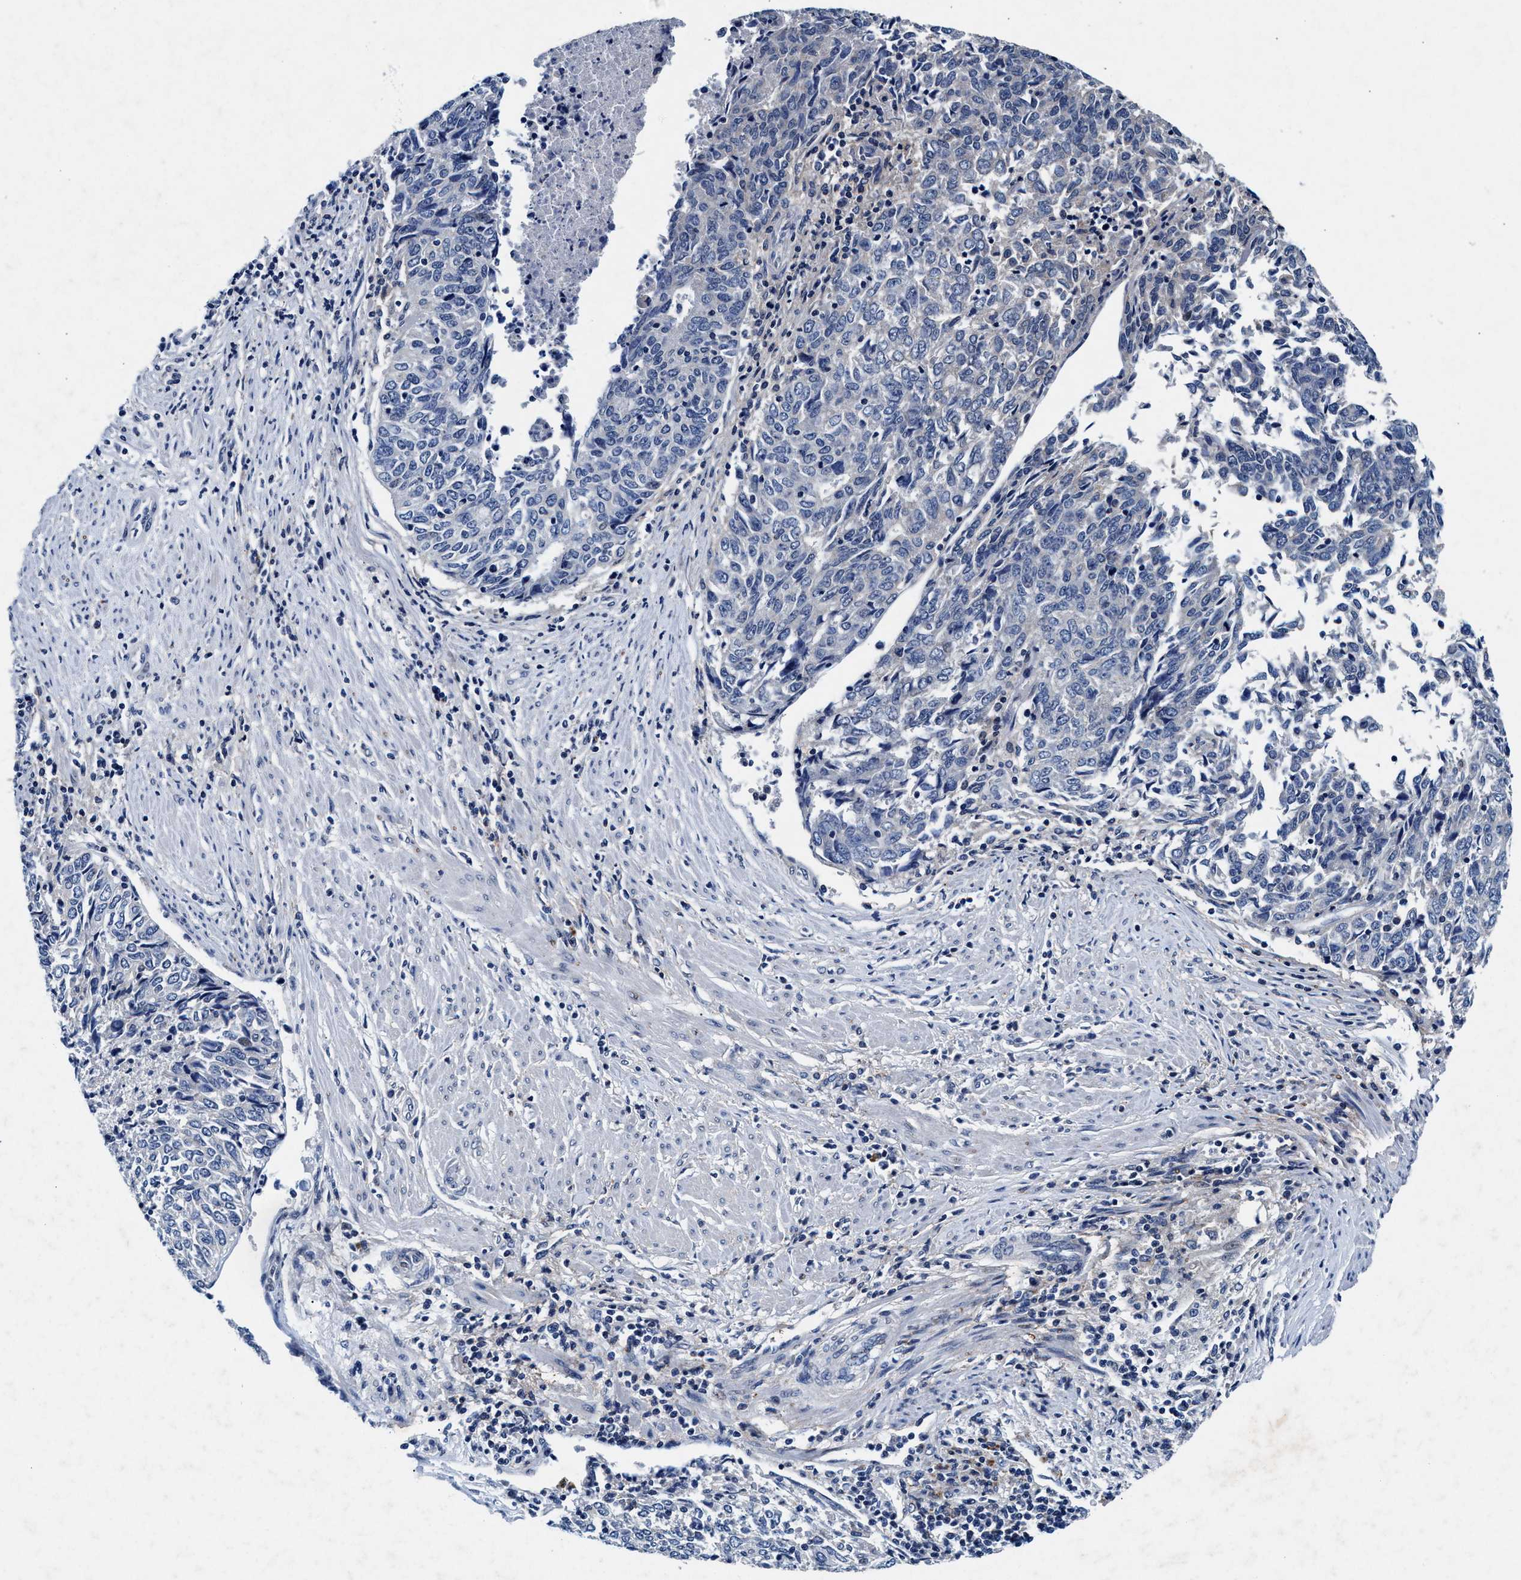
{"staining": {"intensity": "negative", "quantity": "none", "location": "none"}, "tissue": "endometrial cancer", "cell_type": "Tumor cells", "image_type": "cancer", "snomed": [{"axis": "morphology", "description": "Adenocarcinoma, NOS"}, {"axis": "topography", "description": "Endometrium"}], "caption": "There is no significant positivity in tumor cells of endometrial cancer.", "gene": "SLC8A1", "patient": {"sex": "female", "age": 80}}